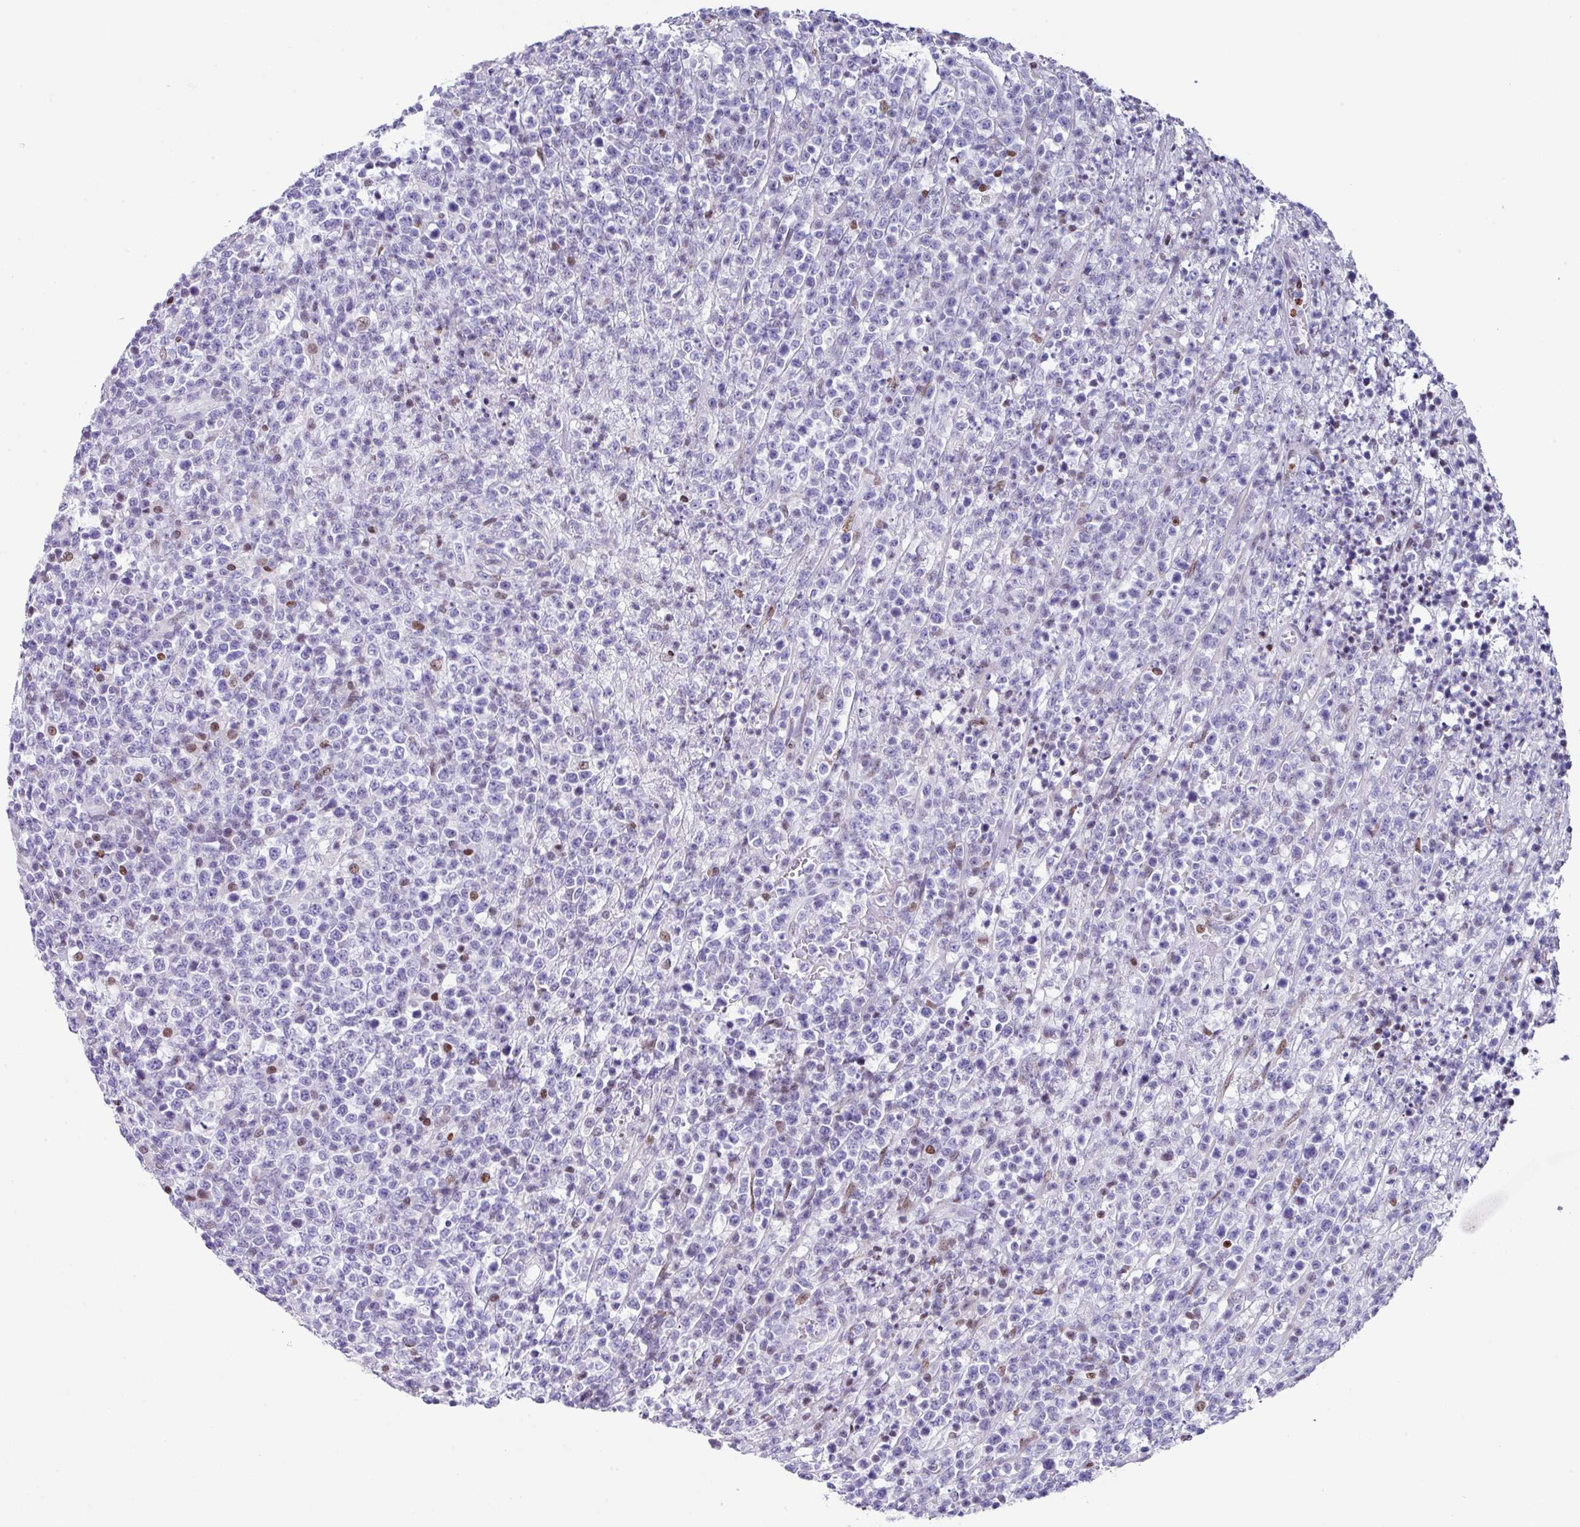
{"staining": {"intensity": "negative", "quantity": "none", "location": "none"}, "tissue": "lymphoma", "cell_type": "Tumor cells", "image_type": "cancer", "snomed": [{"axis": "morphology", "description": "Malignant lymphoma, non-Hodgkin's type, High grade"}, {"axis": "topography", "description": "Colon"}], "caption": "Immunohistochemical staining of lymphoma displays no significant staining in tumor cells.", "gene": "TCF3", "patient": {"sex": "female", "age": 53}}